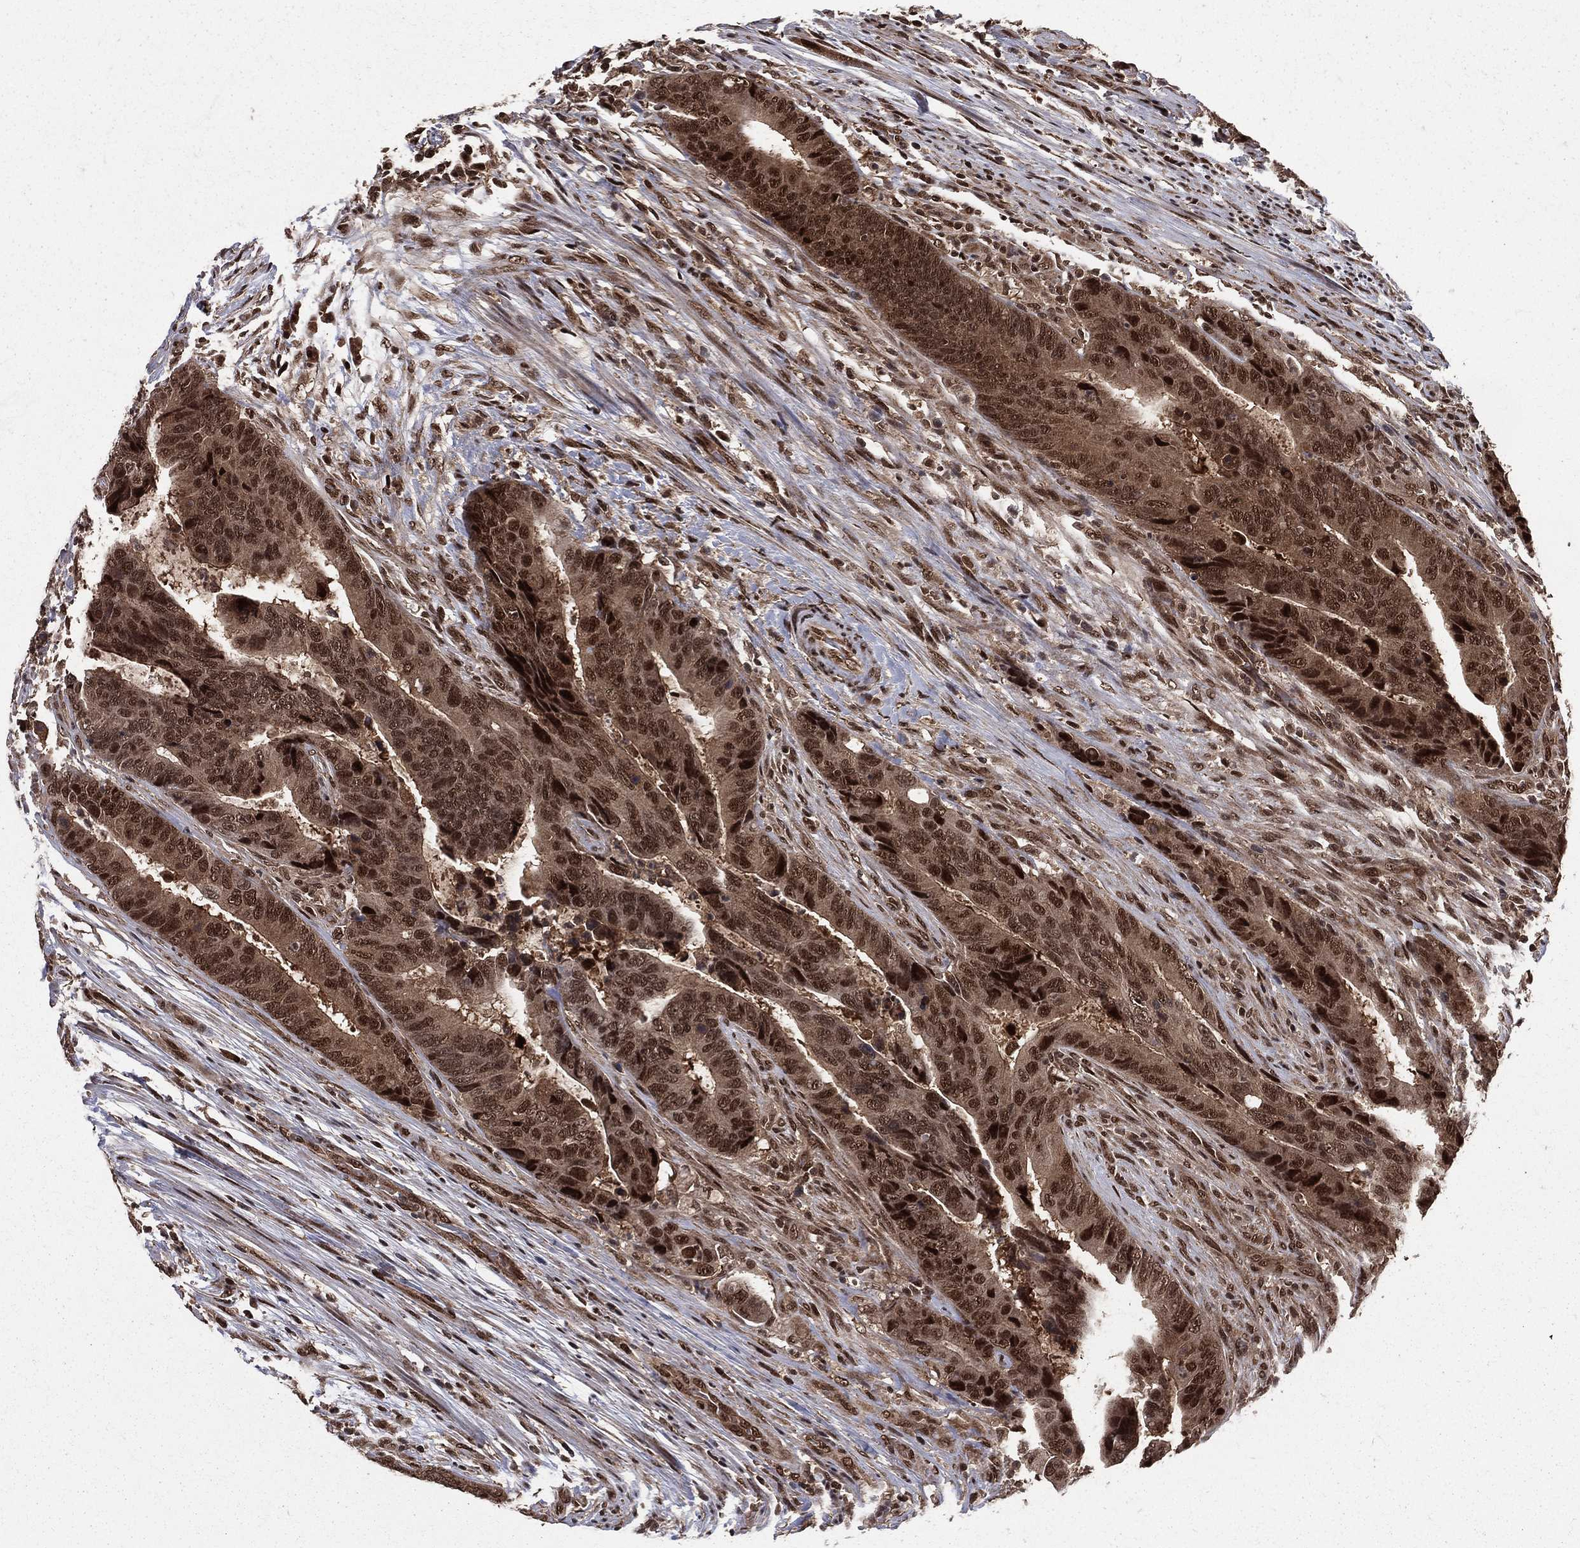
{"staining": {"intensity": "strong", "quantity": "25%-75%", "location": "cytoplasmic/membranous,nuclear"}, "tissue": "colorectal cancer", "cell_type": "Tumor cells", "image_type": "cancer", "snomed": [{"axis": "morphology", "description": "Adenocarcinoma, NOS"}, {"axis": "topography", "description": "Colon"}], "caption": "Immunohistochemical staining of human colorectal cancer reveals strong cytoplasmic/membranous and nuclear protein expression in about 25%-75% of tumor cells. The staining was performed using DAB (3,3'-diaminobenzidine), with brown indicating positive protein expression. Nuclei are stained blue with hematoxylin.", "gene": "COPS4", "patient": {"sex": "female", "age": 56}}